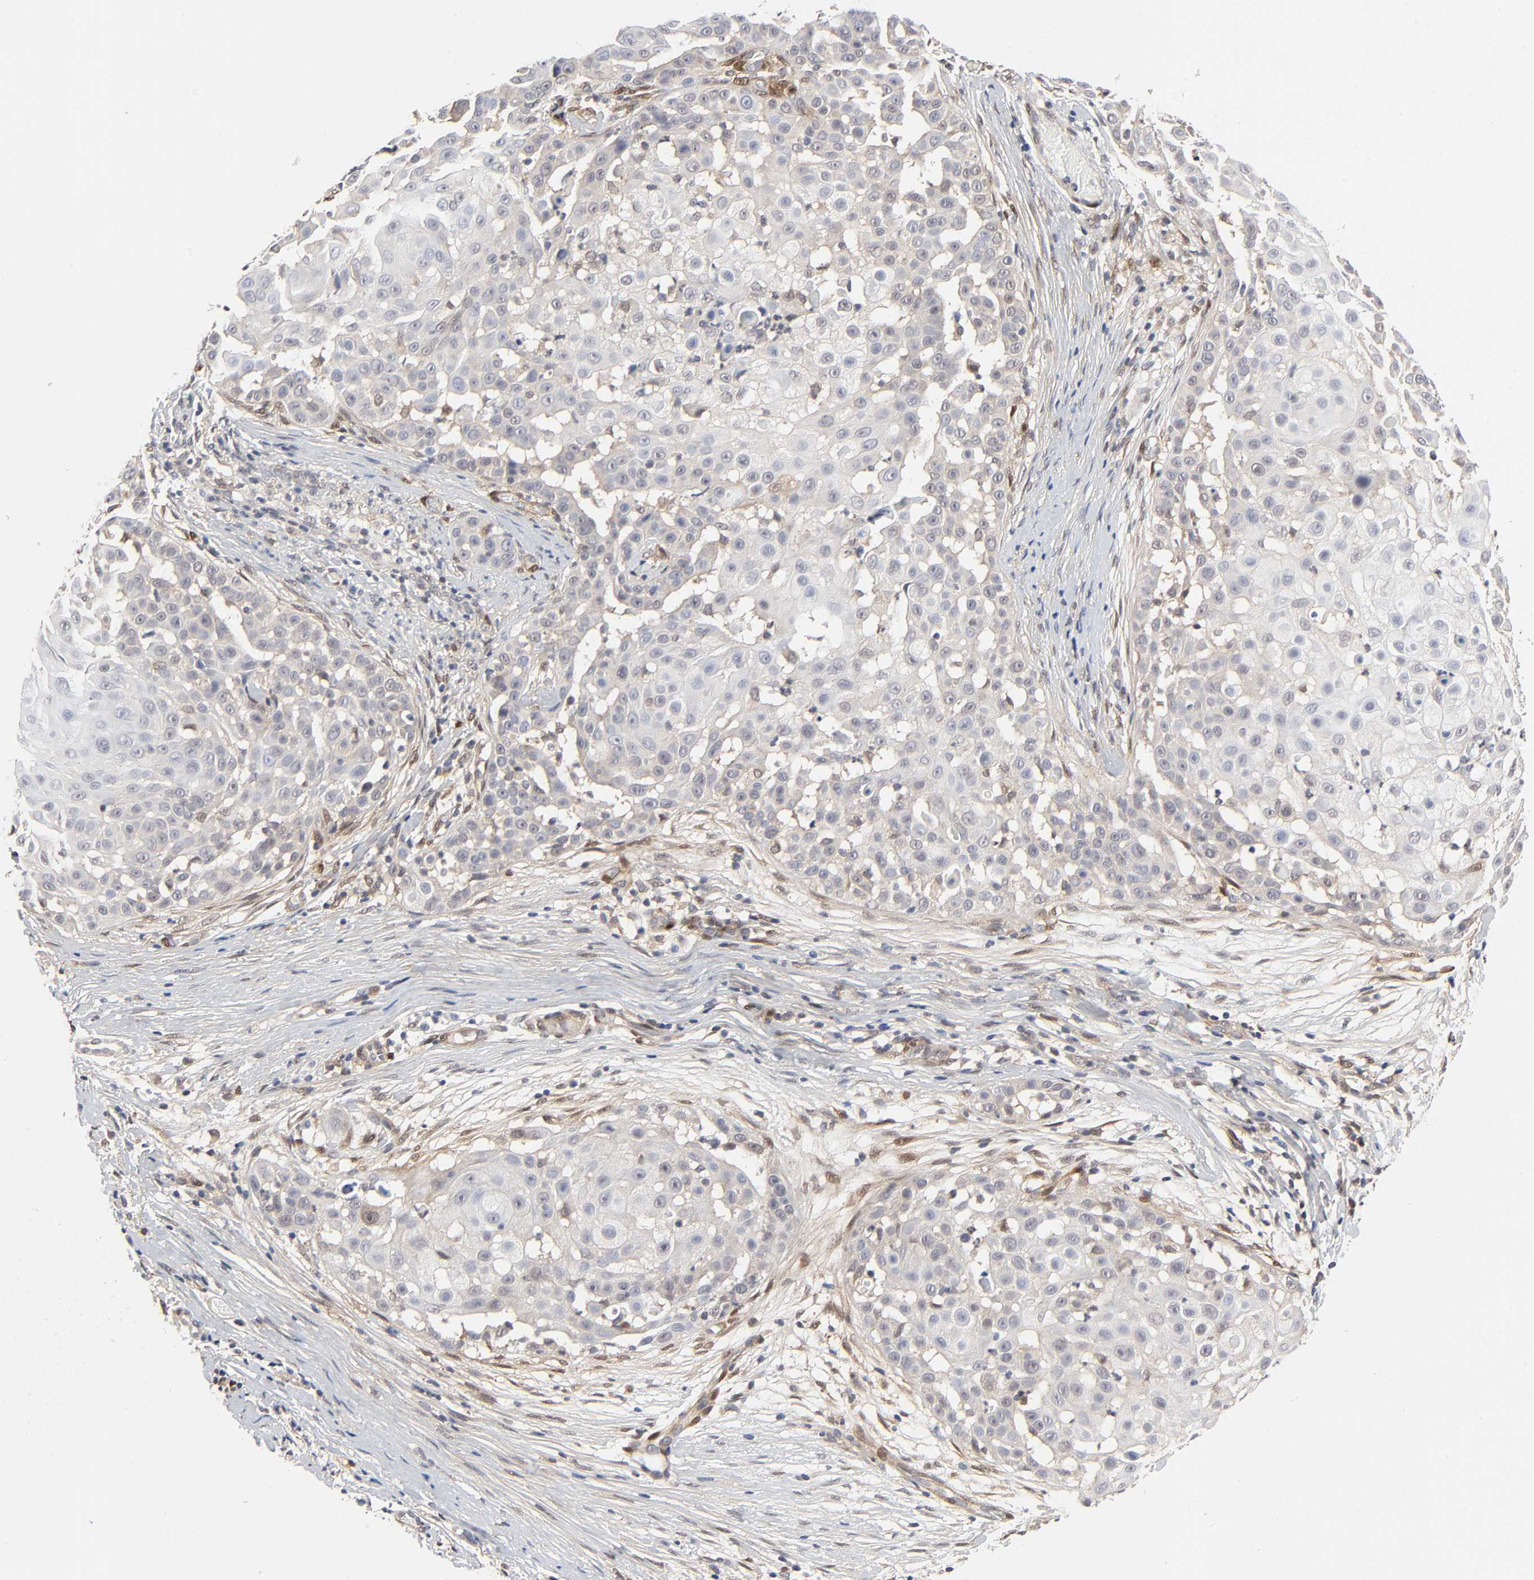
{"staining": {"intensity": "negative", "quantity": "none", "location": "none"}, "tissue": "skin cancer", "cell_type": "Tumor cells", "image_type": "cancer", "snomed": [{"axis": "morphology", "description": "Squamous cell carcinoma, NOS"}, {"axis": "topography", "description": "Skin"}], "caption": "An image of human skin cancer is negative for staining in tumor cells. Brightfield microscopy of IHC stained with DAB (brown) and hematoxylin (blue), captured at high magnification.", "gene": "PTEN", "patient": {"sex": "female", "age": 57}}